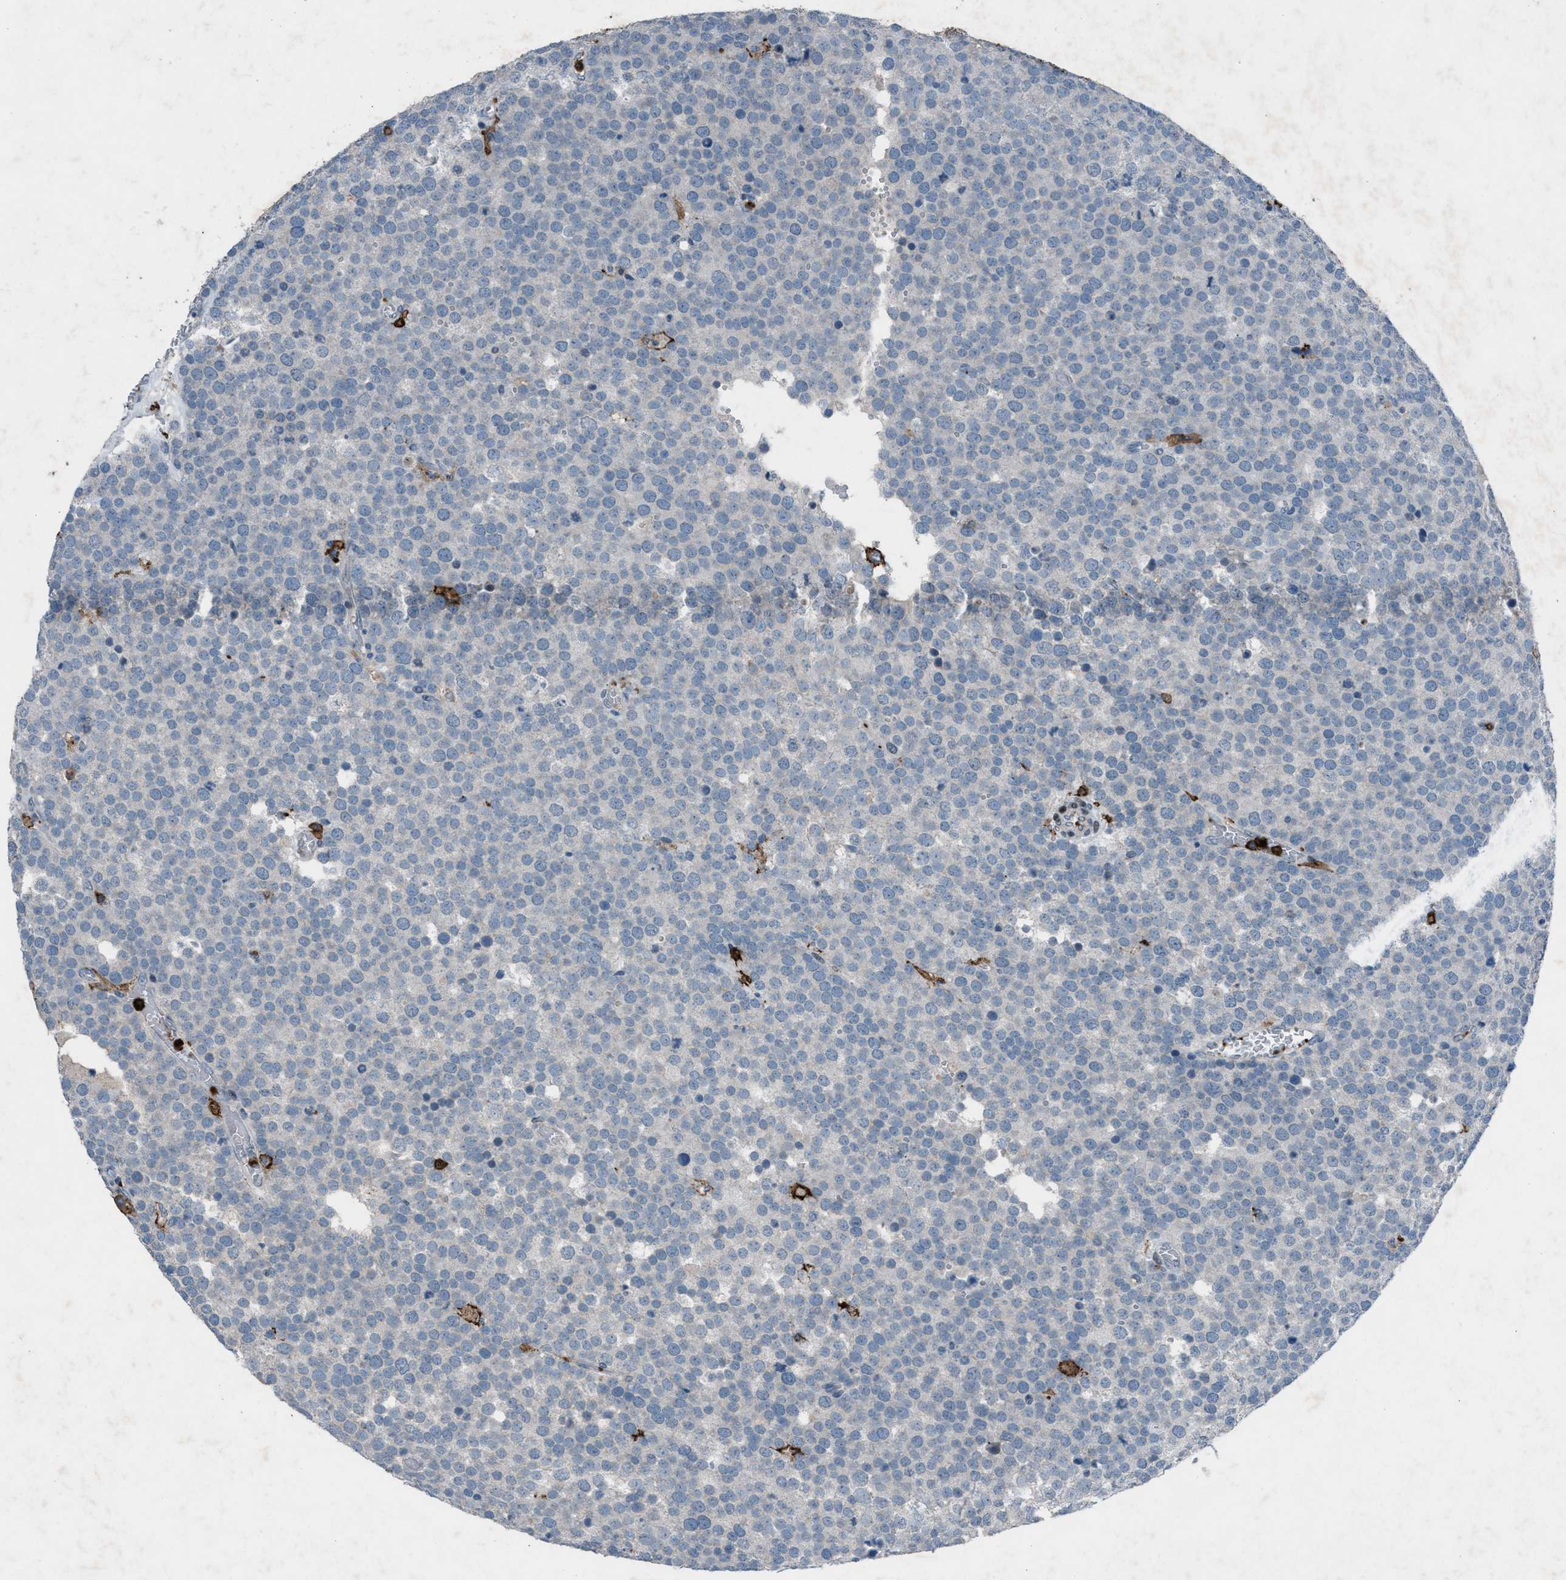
{"staining": {"intensity": "negative", "quantity": "none", "location": "none"}, "tissue": "testis cancer", "cell_type": "Tumor cells", "image_type": "cancer", "snomed": [{"axis": "morphology", "description": "Normal tissue, NOS"}, {"axis": "morphology", "description": "Seminoma, NOS"}, {"axis": "topography", "description": "Testis"}], "caption": "Immunohistochemistry of seminoma (testis) reveals no expression in tumor cells.", "gene": "FCER1G", "patient": {"sex": "male", "age": 71}}